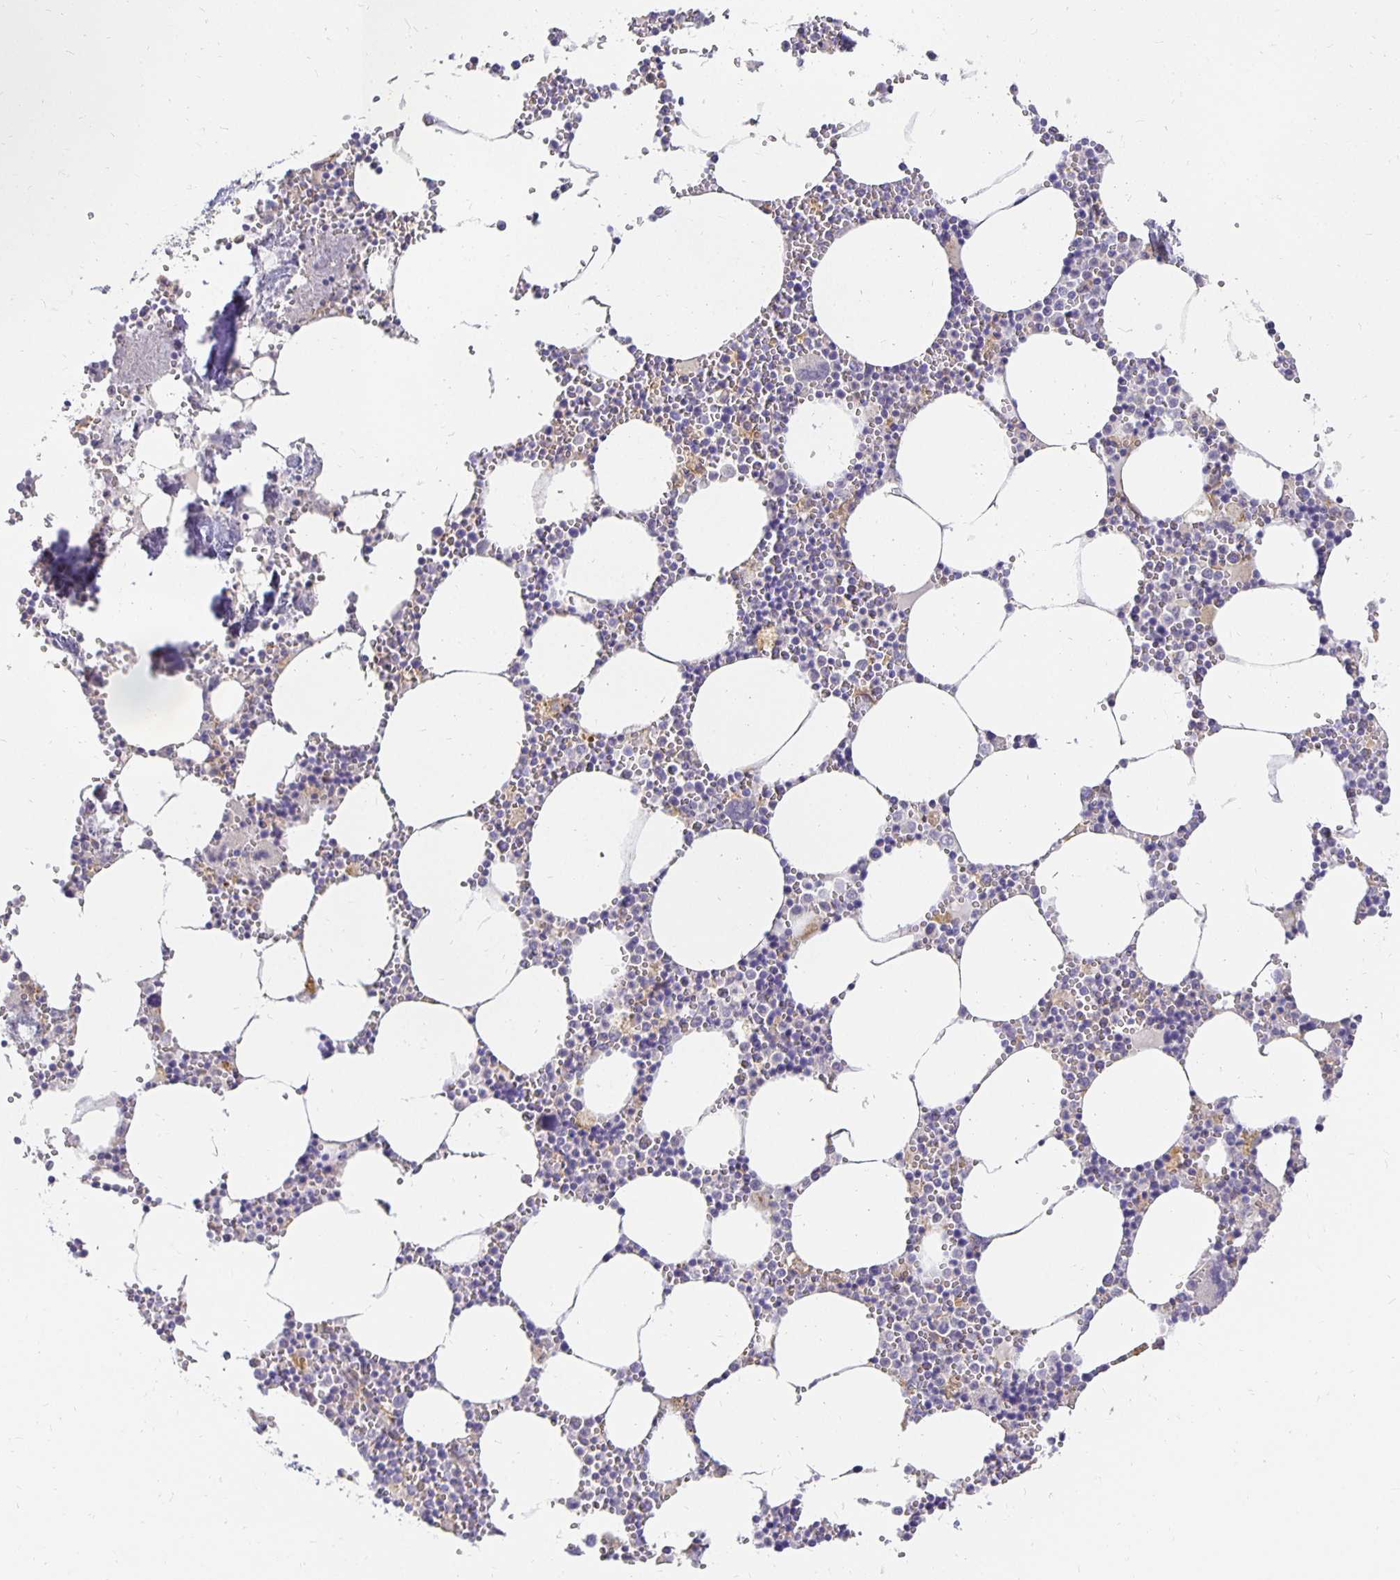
{"staining": {"intensity": "negative", "quantity": "none", "location": "none"}, "tissue": "bone marrow", "cell_type": "Hematopoietic cells", "image_type": "normal", "snomed": [{"axis": "morphology", "description": "Normal tissue, NOS"}, {"axis": "topography", "description": "Bone marrow"}], "caption": "This is a image of immunohistochemistry staining of unremarkable bone marrow, which shows no positivity in hematopoietic cells. The staining is performed using DAB brown chromogen with nuclei counter-stained in using hematoxylin.", "gene": "PLOD1", "patient": {"sex": "male", "age": 54}}